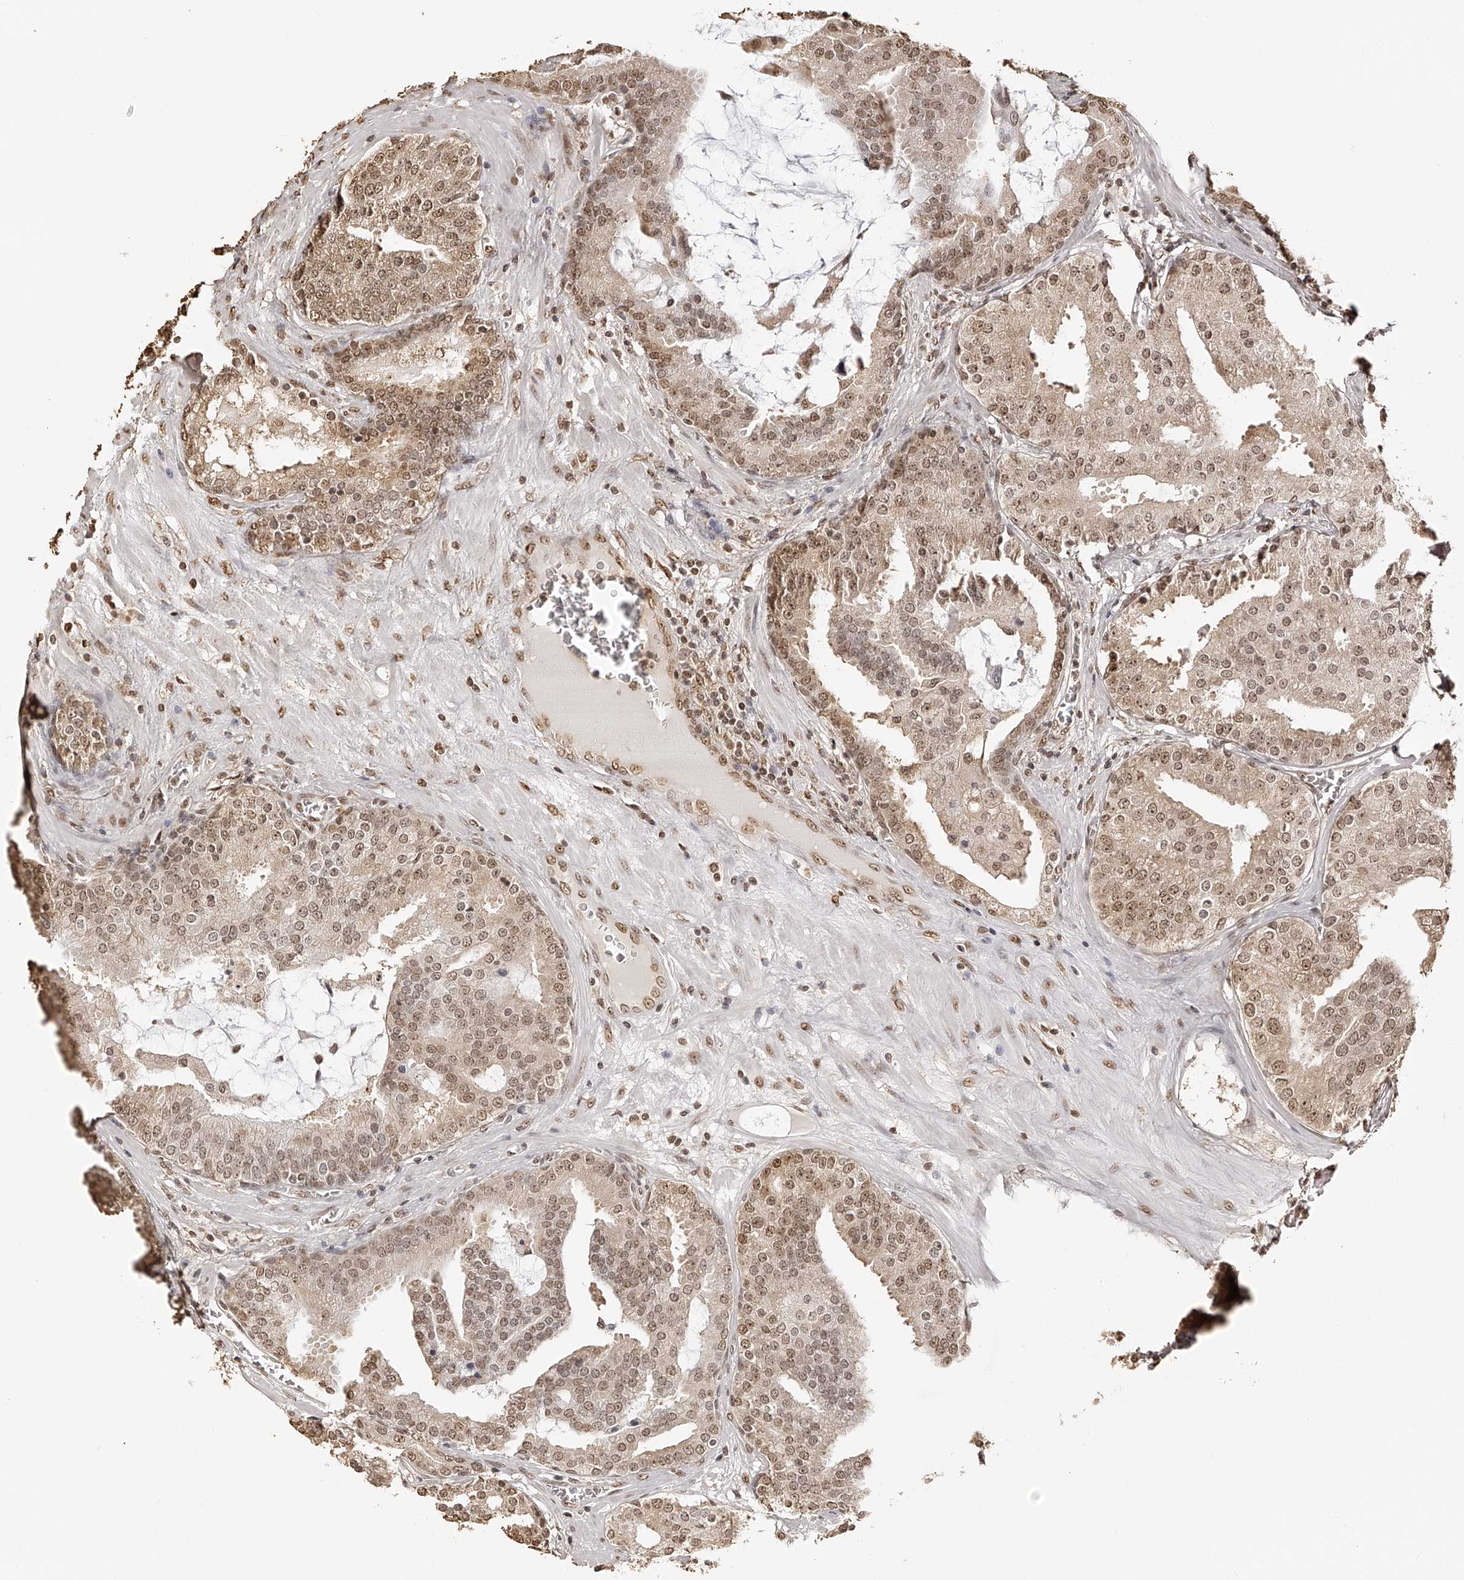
{"staining": {"intensity": "moderate", "quantity": ">75%", "location": "nuclear"}, "tissue": "prostate cancer", "cell_type": "Tumor cells", "image_type": "cancer", "snomed": [{"axis": "morphology", "description": "Adenocarcinoma, Low grade"}, {"axis": "topography", "description": "Prostate"}], "caption": "Immunohistochemical staining of human prostate cancer shows medium levels of moderate nuclear protein expression in approximately >75% of tumor cells.", "gene": "ZNF503", "patient": {"sex": "male", "age": 67}}